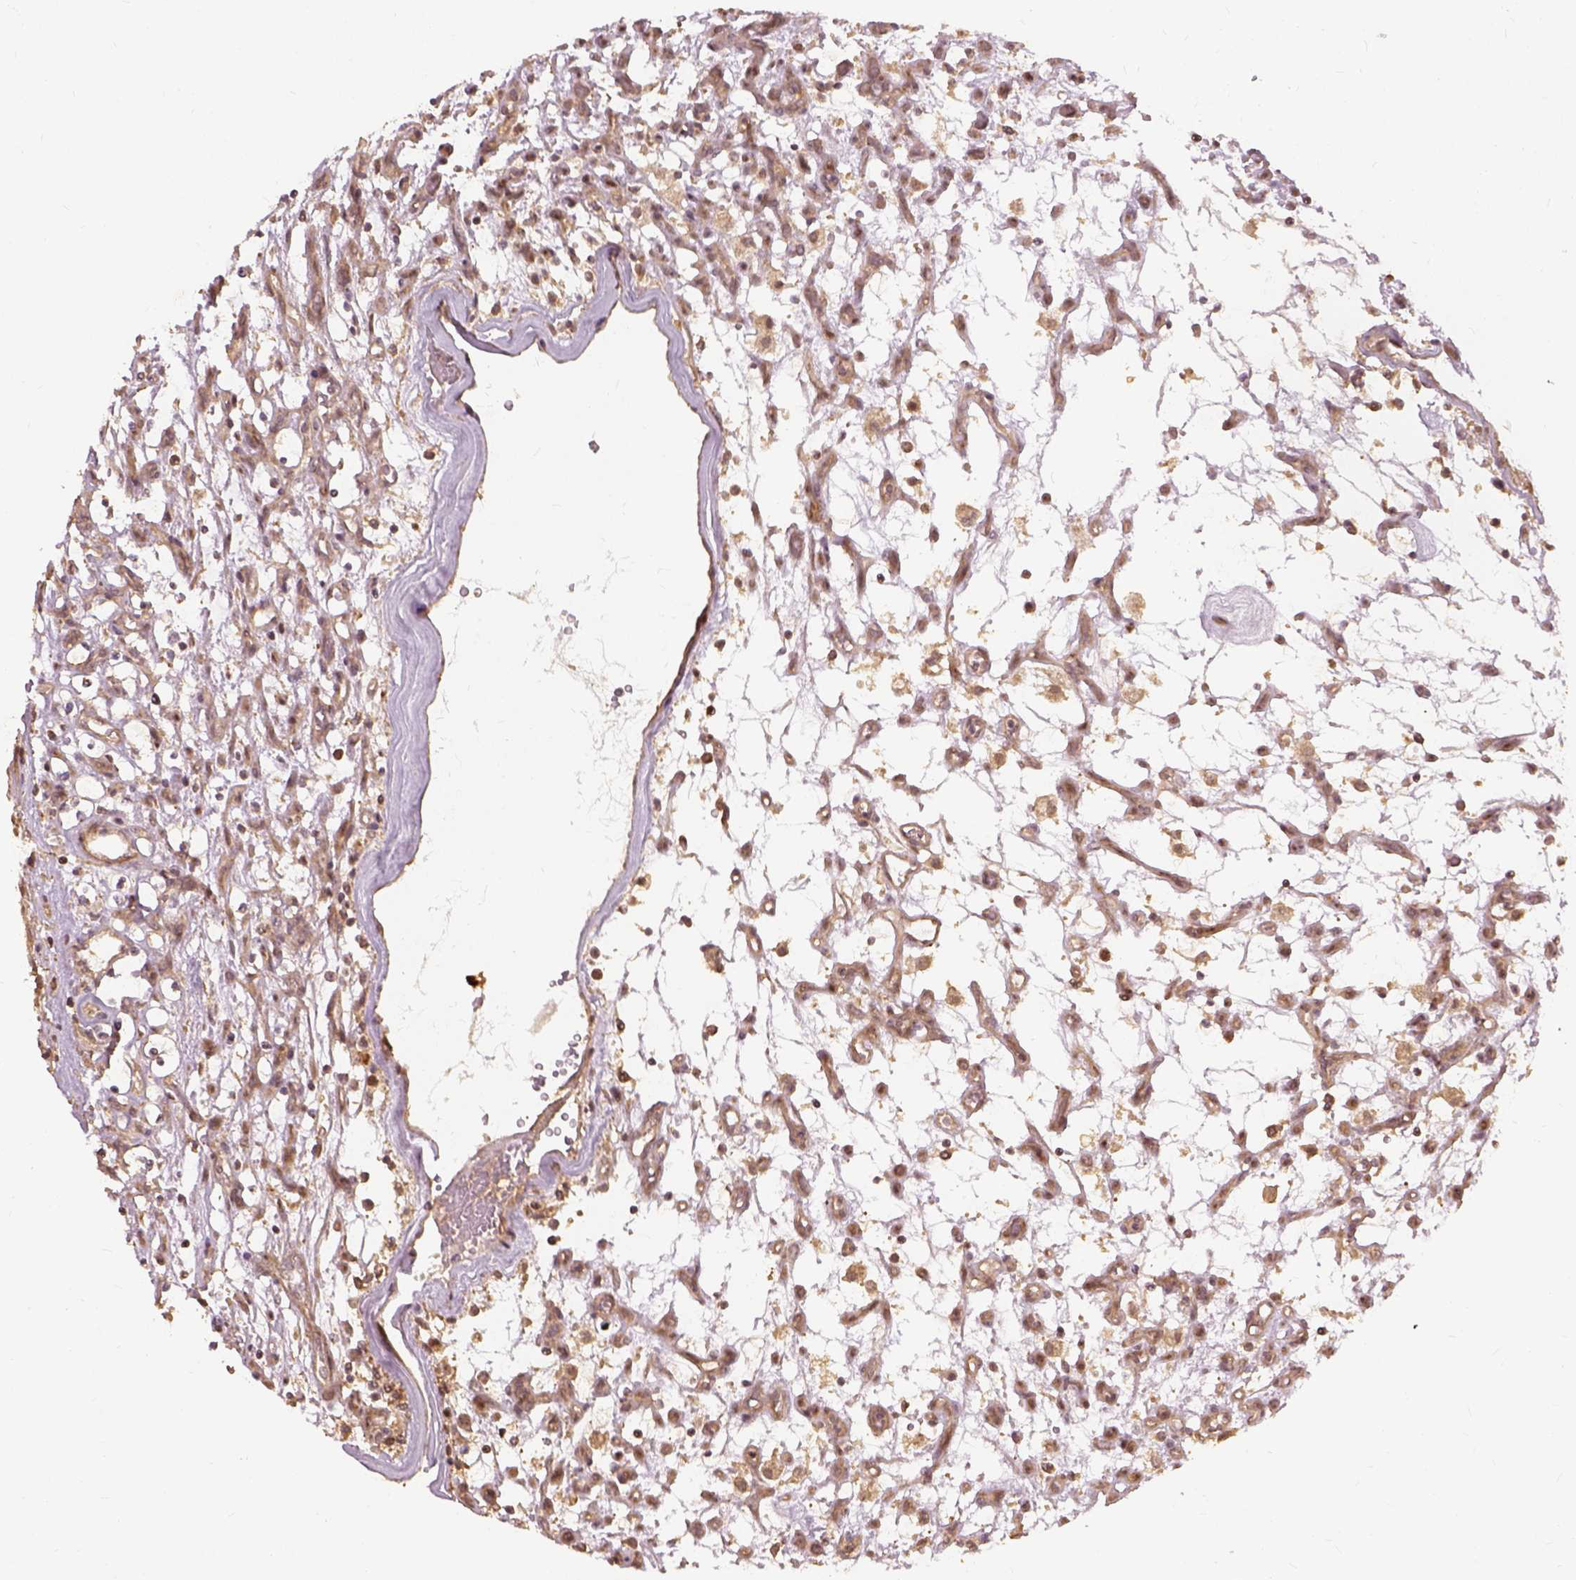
{"staining": {"intensity": "moderate", "quantity": ">75%", "location": "cytoplasmic/membranous"}, "tissue": "renal cancer", "cell_type": "Tumor cells", "image_type": "cancer", "snomed": [{"axis": "morphology", "description": "Adenocarcinoma, NOS"}, {"axis": "topography", "description": "Kidney"}], "caption": "This photomicrograph reveals immunohistochemistry staining of human adenocarcinoma (renal), with medium moderate cytoplasmic/membranous staining in approximately >75% of tumor cells.", "gene": "VEGFA", "patient": {"sex": "female", "age": 69}}